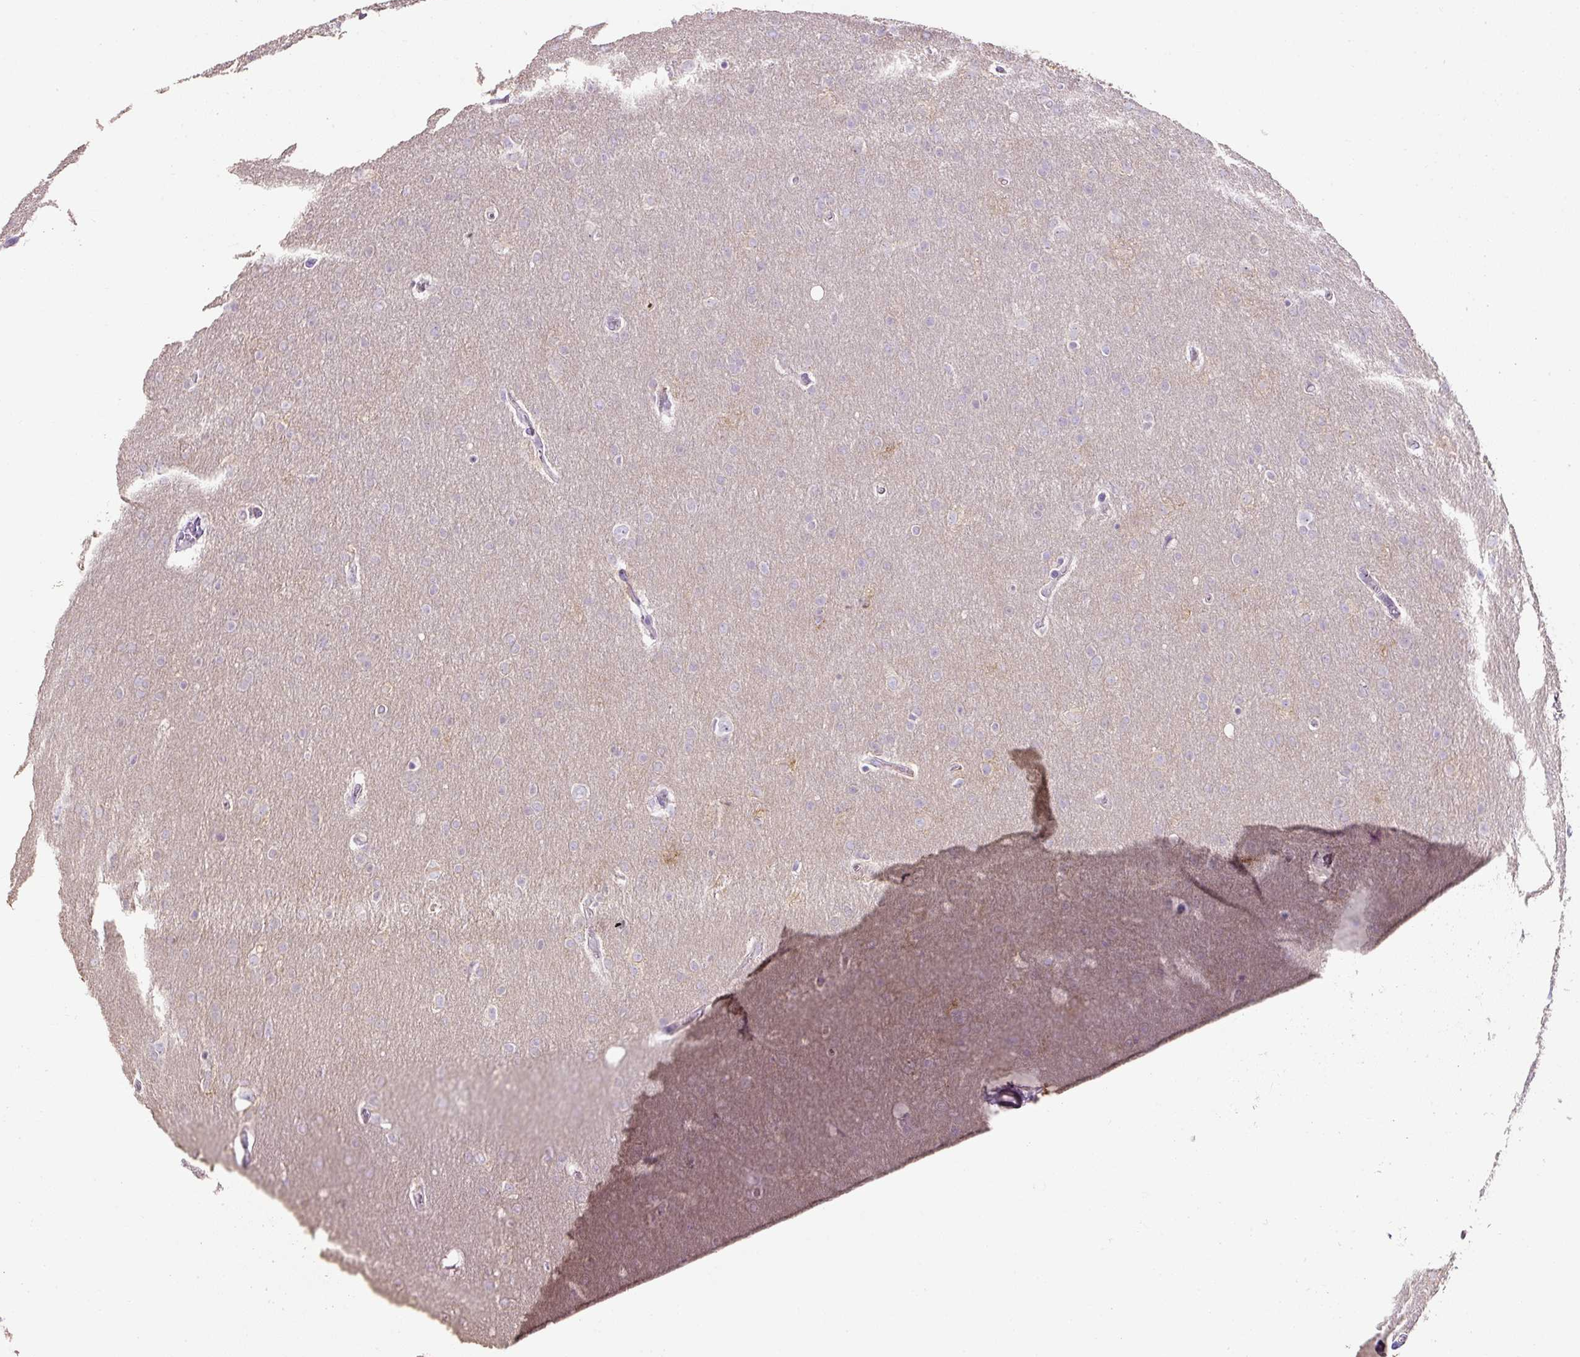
{"staining": {"intensity": "negative", "quantity": "none", "location": "none"}, "tissue": "glioma", "cell_type": "Tumor cells", "image_type": "cancer", "snomed": [{"axis": "morphology", "description": "Glioma, malignant, Low grade"}, {"axis": "topography", "description": "Brain"}], "caption": "The micrograph shows no significant expression in tumor cells of glioma.", "gene": "C2CD4C", "patient": {"sex": "female", "age": 32}}